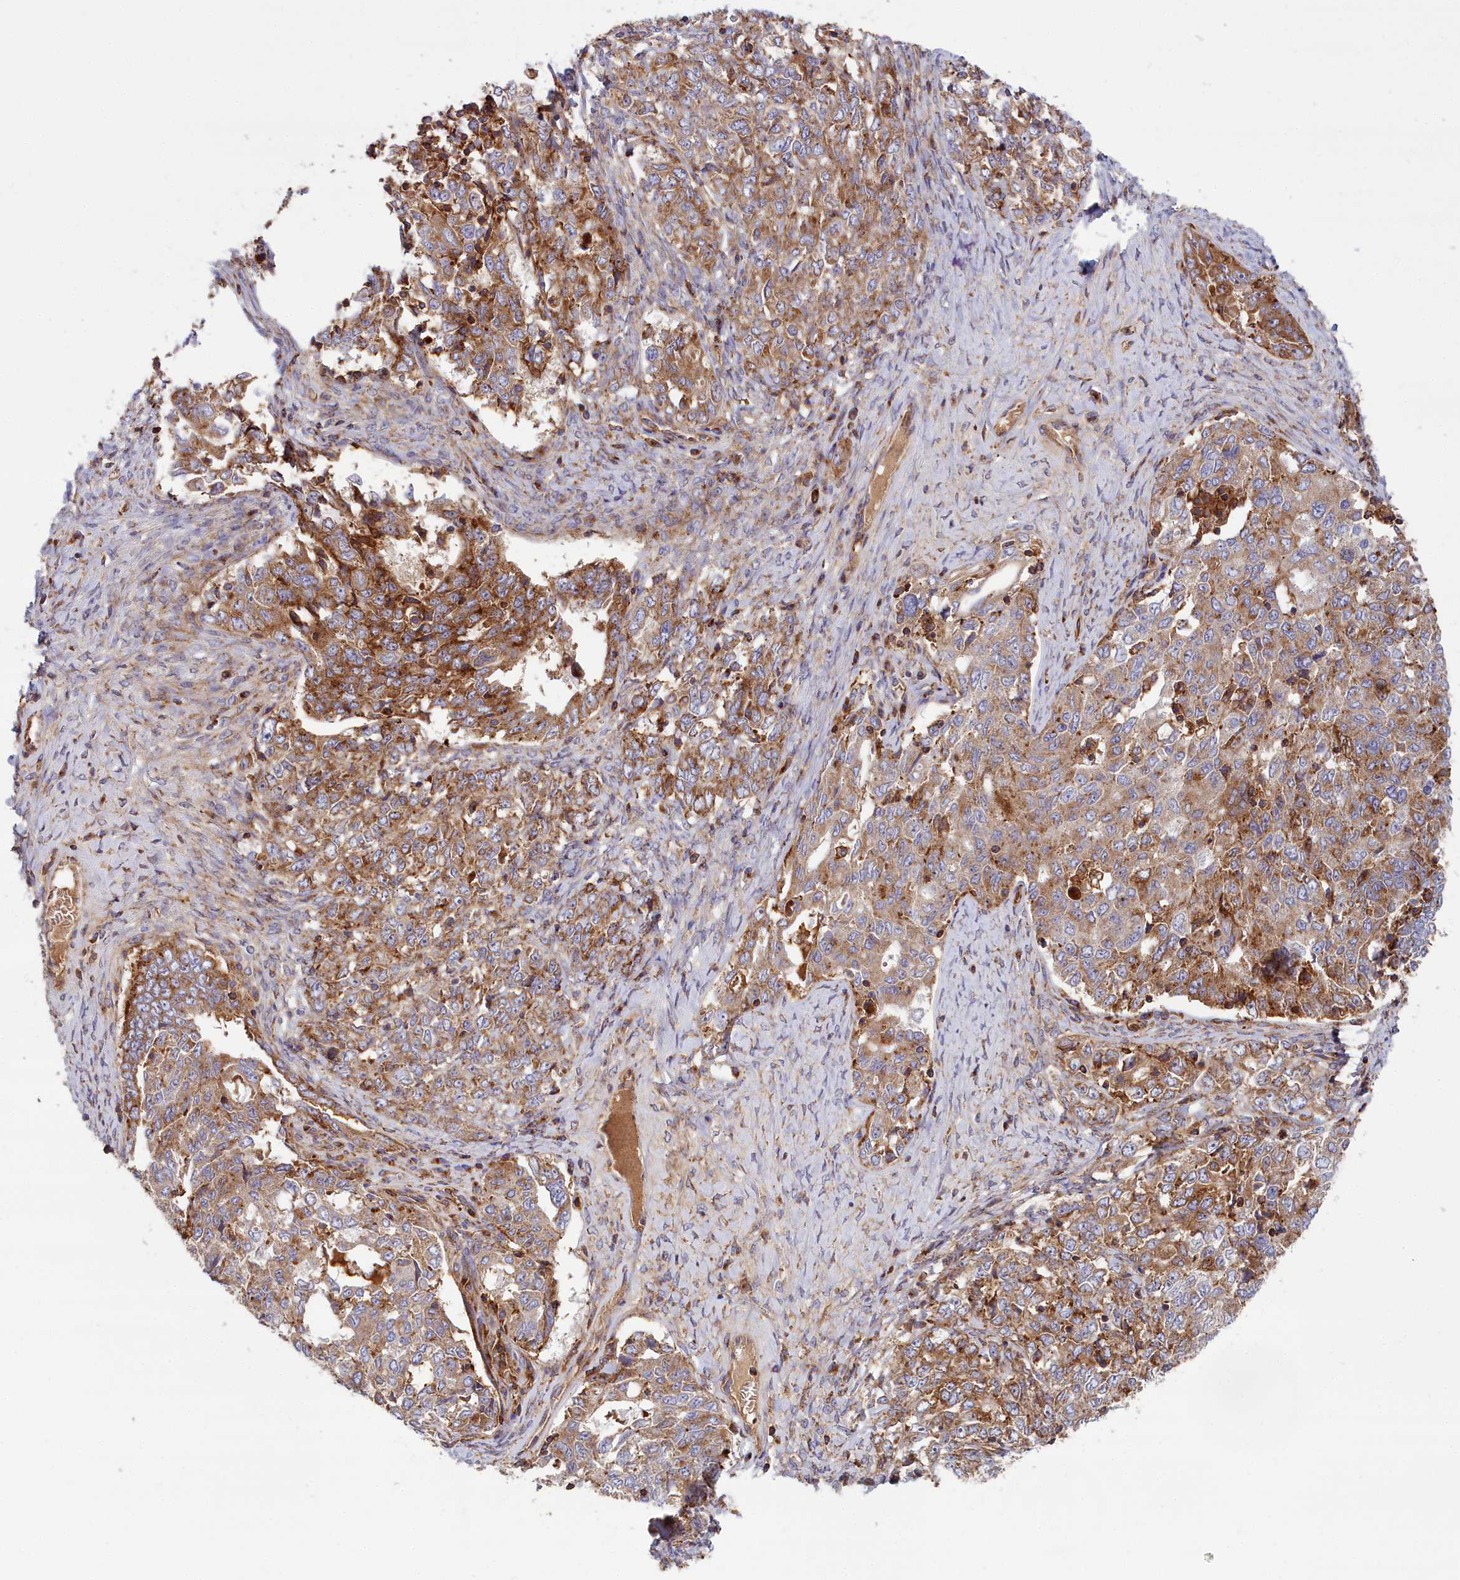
{"staining": {"intensity": "moderate", "quantity": ">75%", "location": "cytoplasmic/membranous"}, "tissue": "ovarian cancer", "cell_type": "Tumor cells", "image_type": "cancer", "snomed": [{"axis": "morphology", "description": "Carcinoma, endometroid"}, {"axis": "topography", "description": "Ovary"}], "caption": "High-magnification brightfield microscopy of endometroid carcinoma (ovarian) stained with DAB (brown) and counterstained with hematoxylin (blue). tumor cells exhibit moderate cytoplasmic/membranous expression is seen in approximately>75% of cells.", "gene": "LNPEP", "patient": {"sex": "female", "age": 62}}